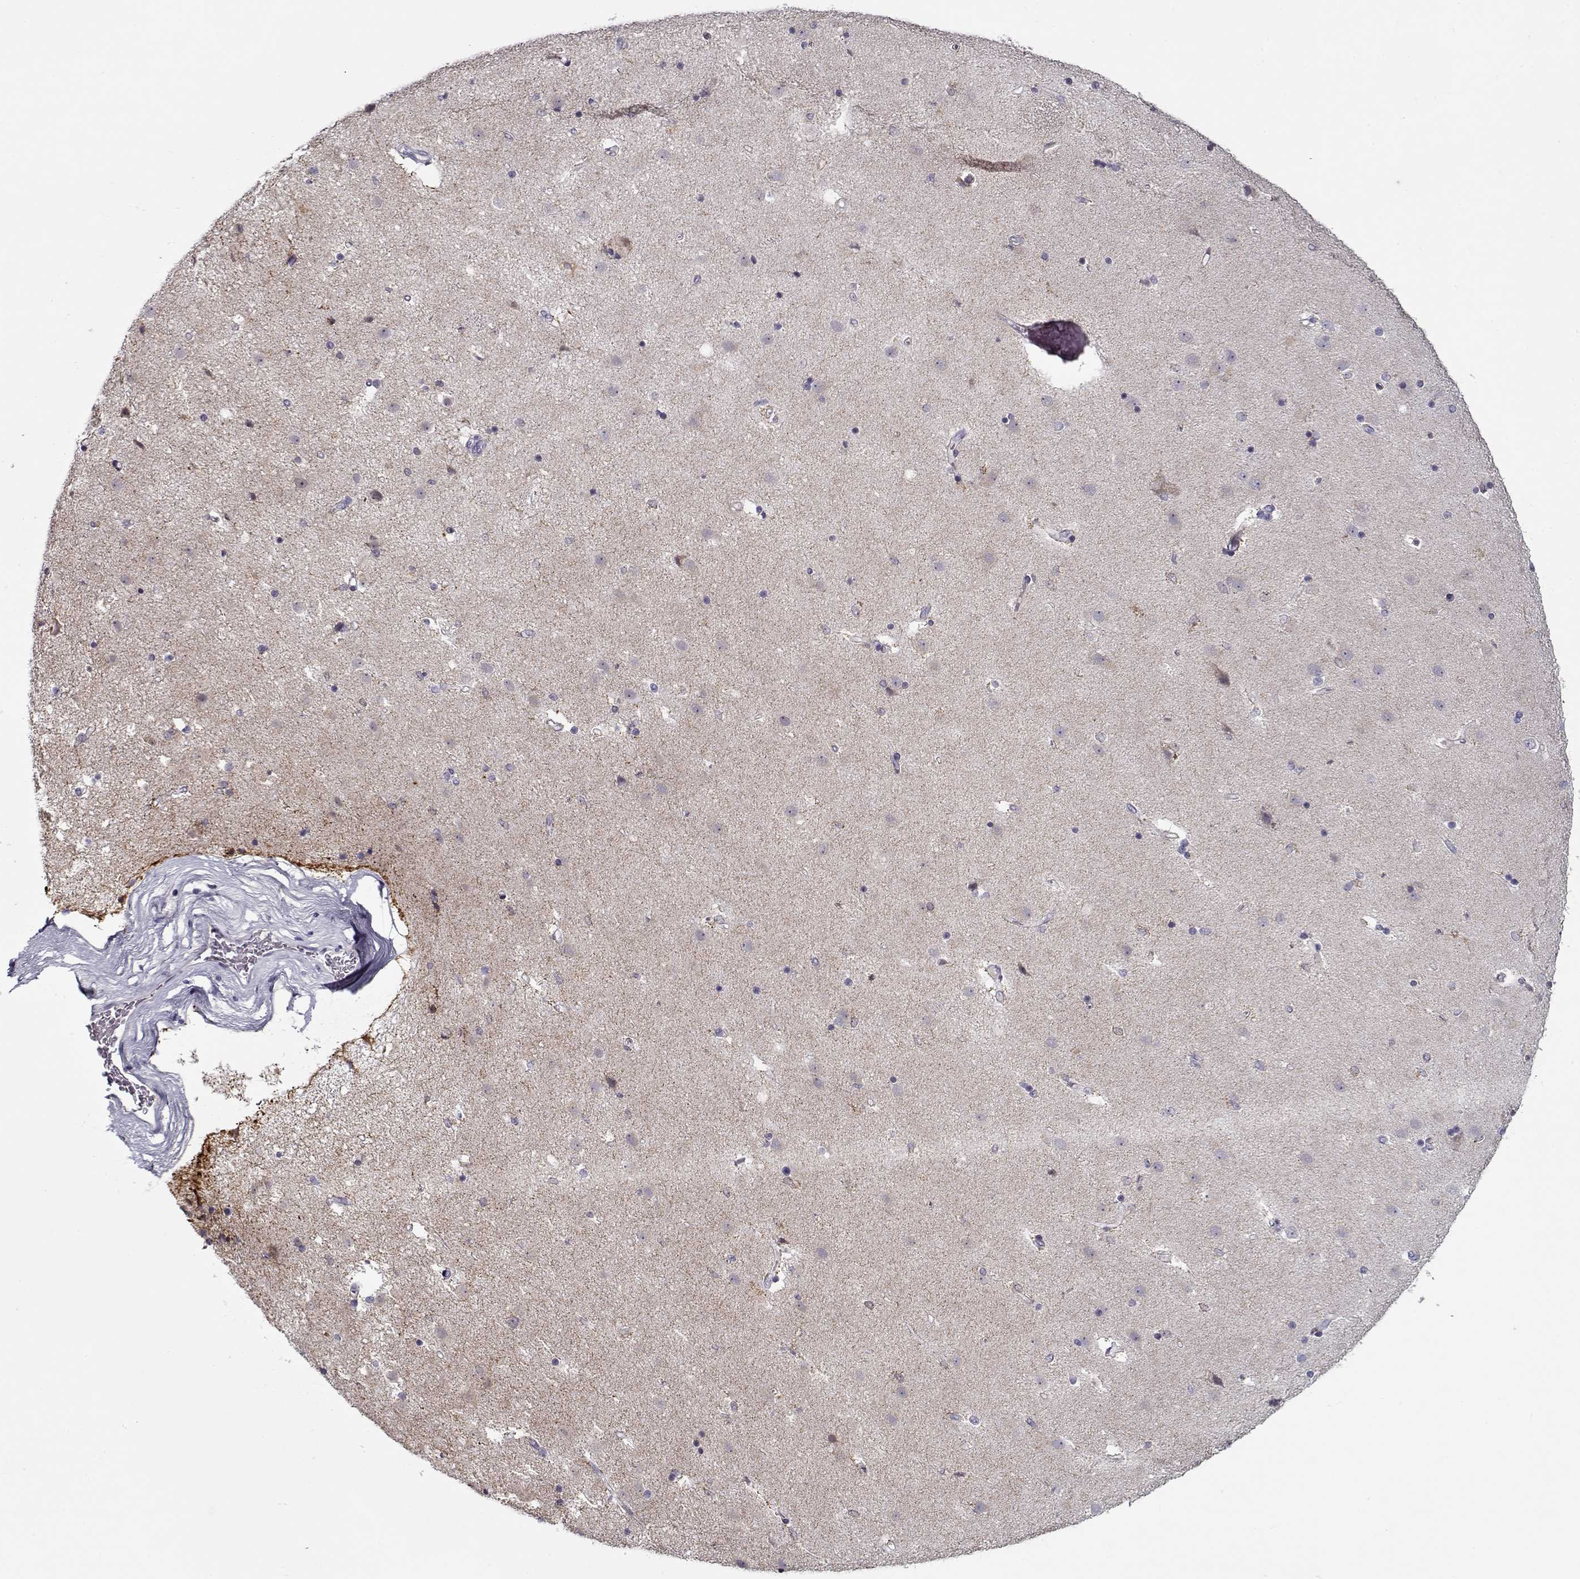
{"staining": {"intensity": "negative", "quantity": "none", "location": "none"}, "tissue": "caudate", "cell_type": "Glial cells", "image_type": "normal", "snomed": [{"axis": "morphology", "description": "Normal tissue, NOS"}, {"axis": "topography", "description": "Lateral ventricle wall"}], "caption": "The immunohistochemistry (IHC) histopathology image has no significant staining in glial cells of caudate.", "gene": "DDX25", "patient": {"sex": "female", "age": 71}}